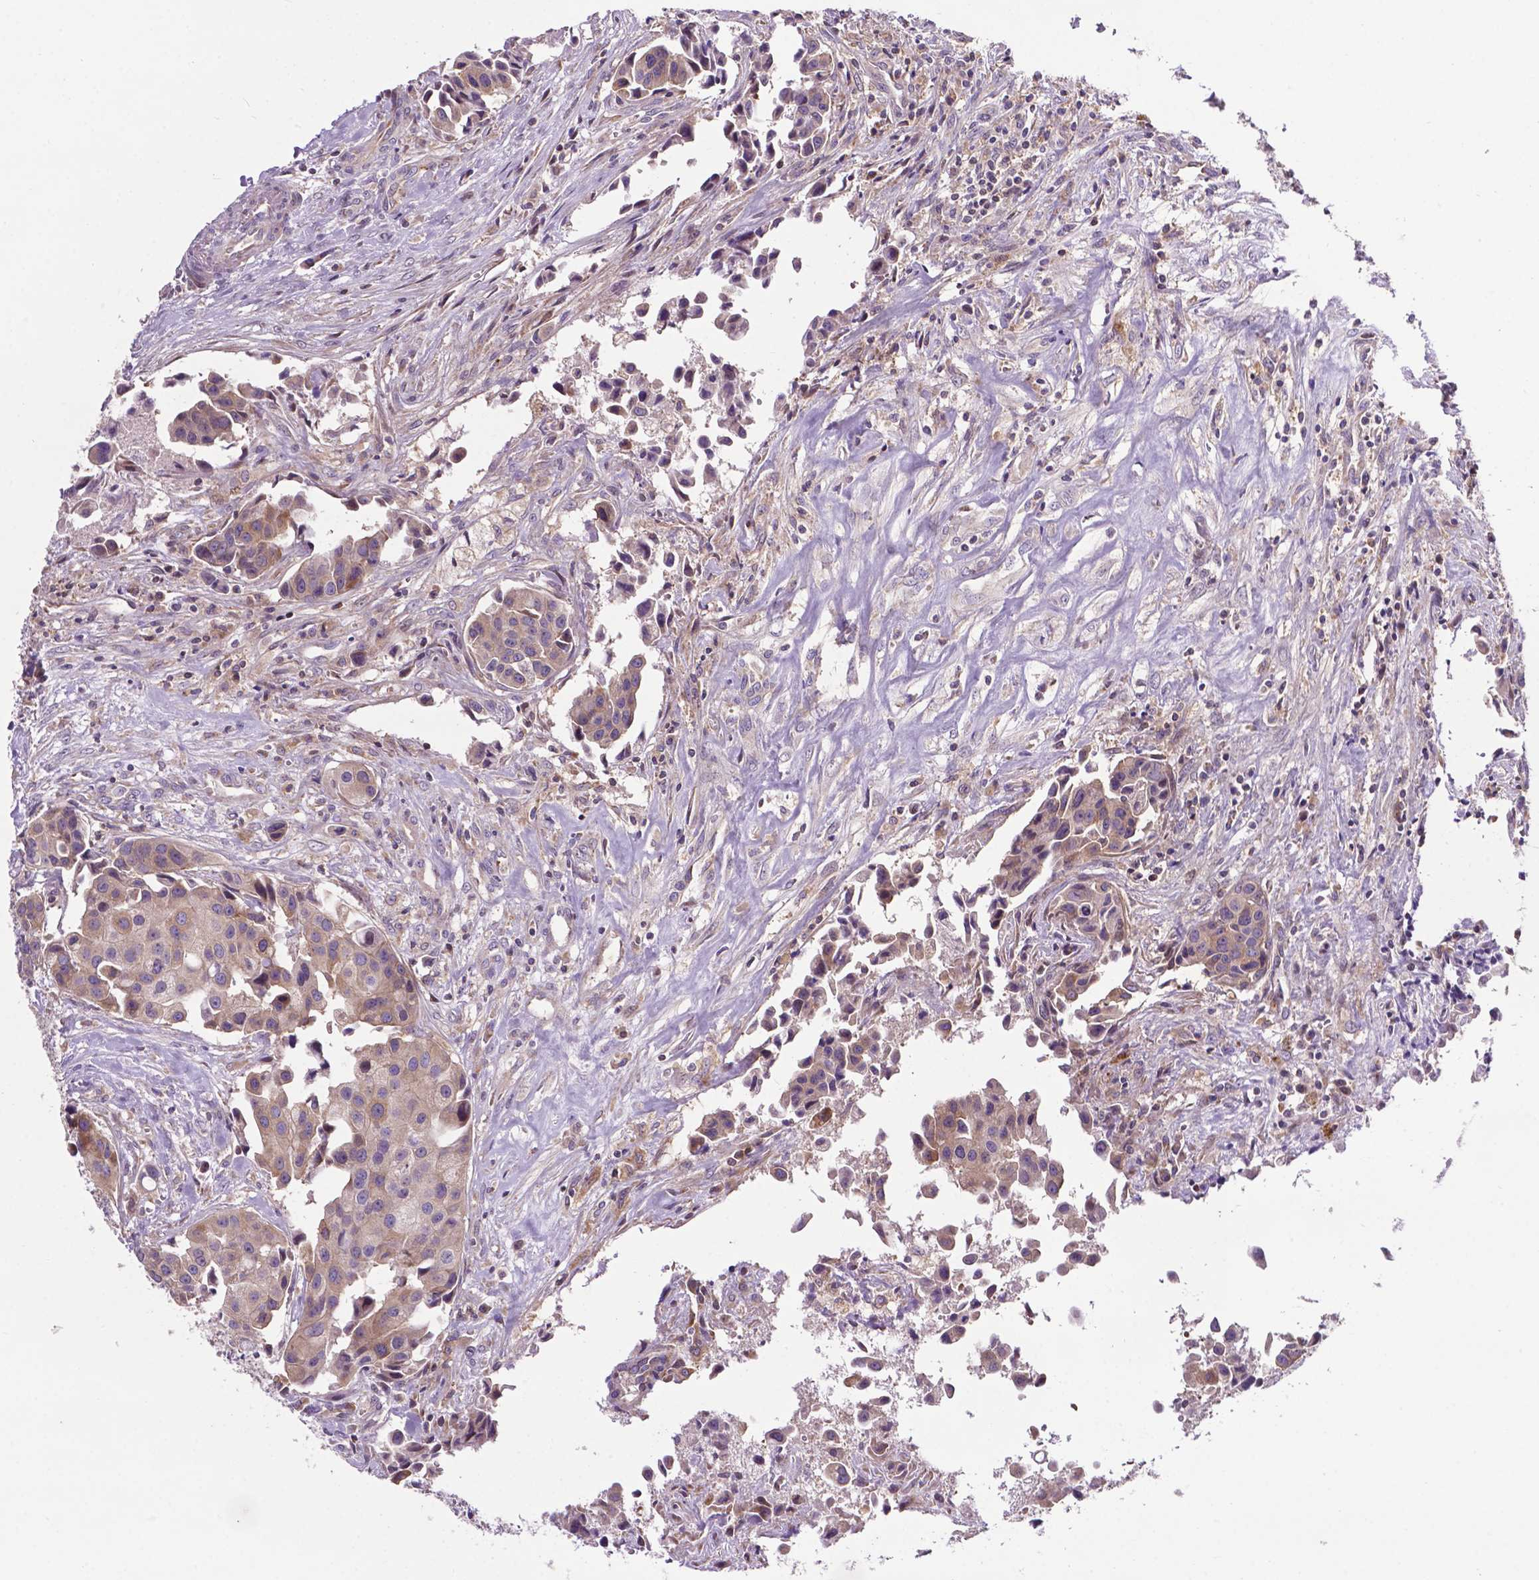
{"staining": {"intensity": "moderate", "quantity": "25%-75%", "location": "cytoplasmic/membranous"}, "tissue": "head and neck cancer", "cell_type": "Tumor cells", "image_type": "cancer", "snomed": [{"axis": "morphology", "description": "Adenocarcinoma, NOS"}, {"axis": "topography", "description": "Head-Neck"}], "caption": "Approximately 25%-75% of tumor cells in head and neck adenocarcinoma show moderate cytoplasmic/membranous protein expression as visualized by brown immunohistochemical staining.", "gene": "SPNS2", "patient": {"sex": "male", "age": 76}}